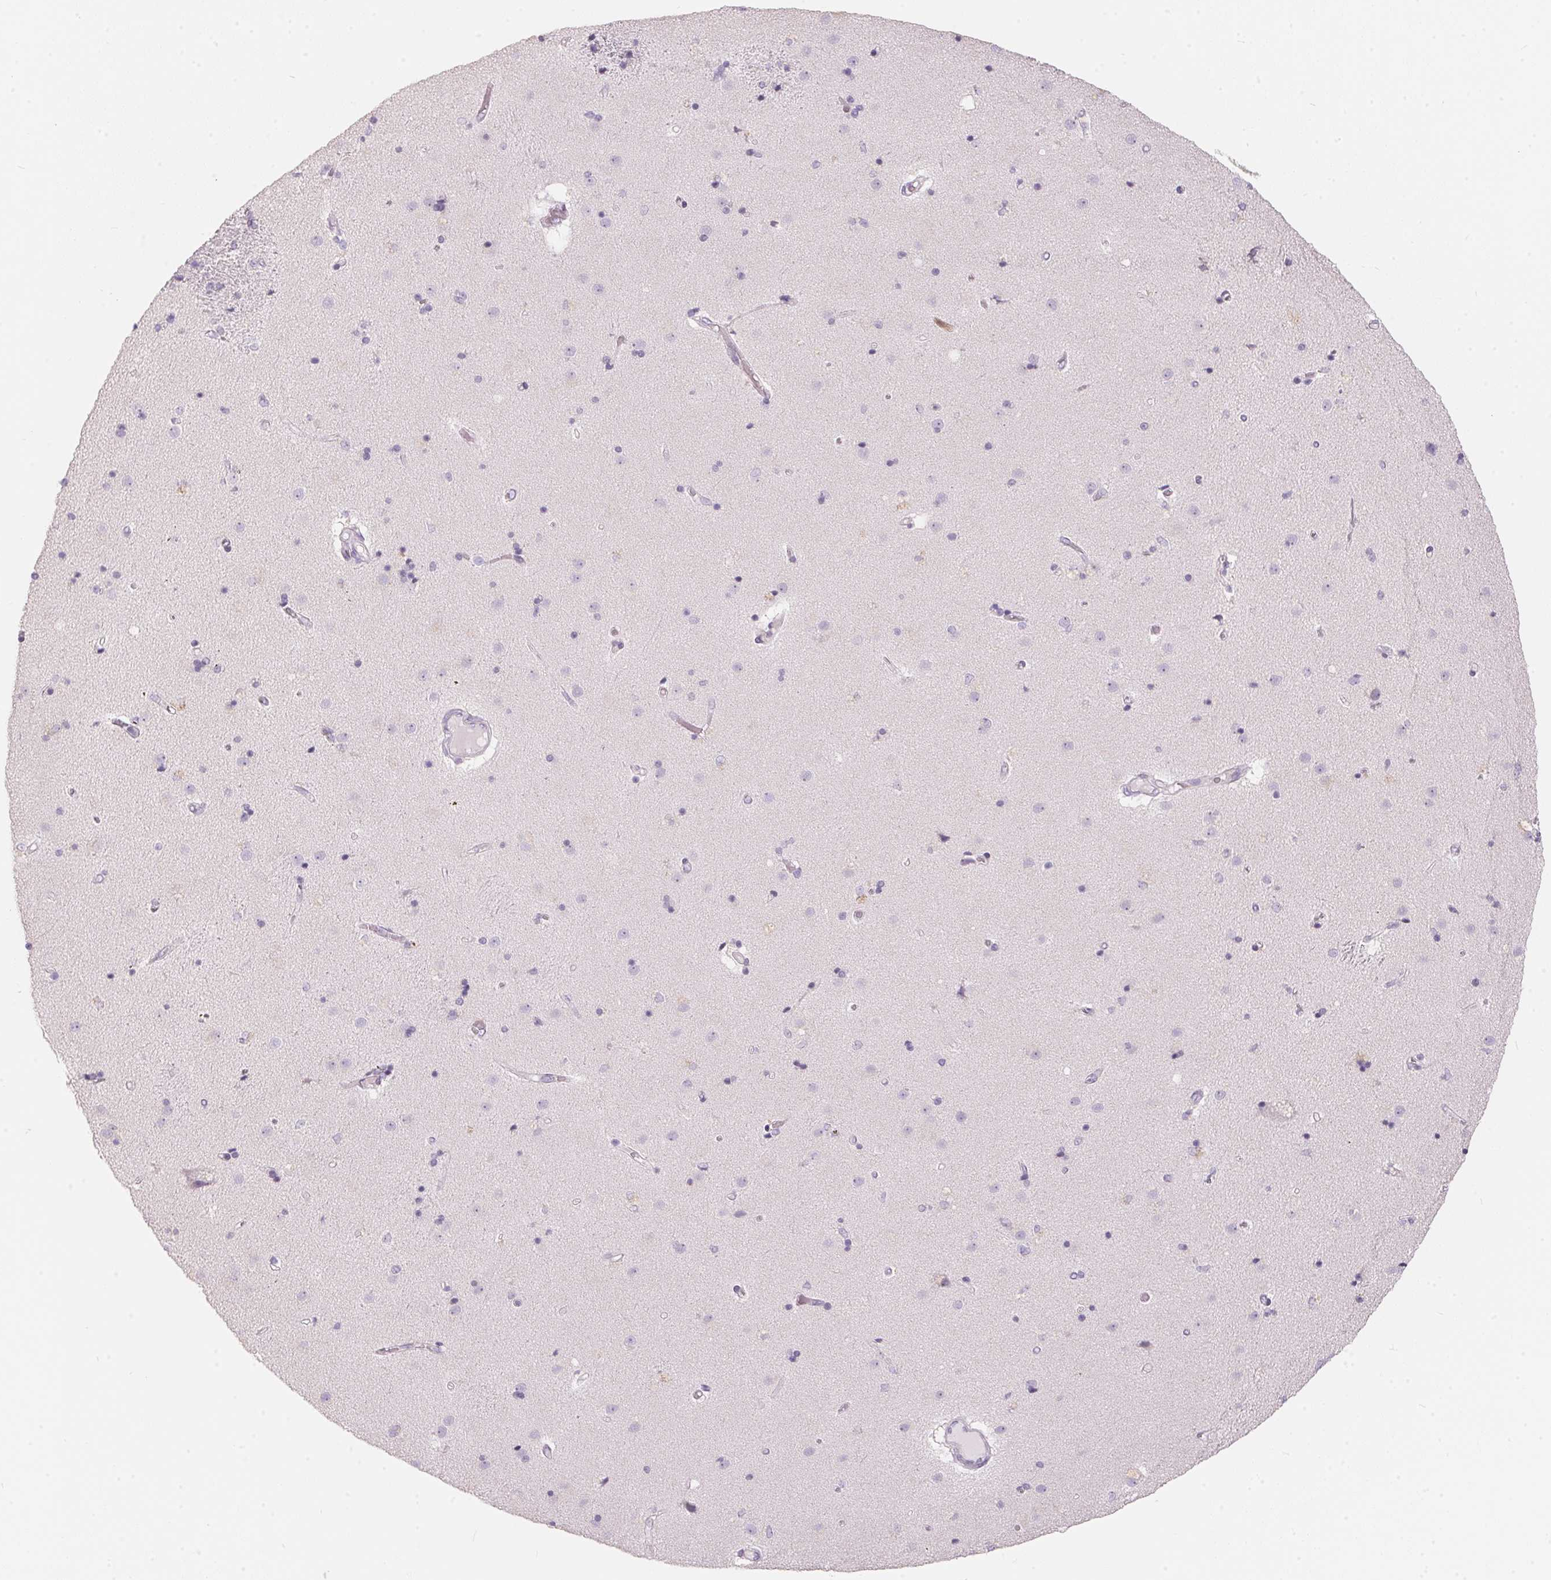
{"staining": {"intensity": "negative", "quantity": "none", "location": "none"}, "tissue": "caudate", "cell_type": "Glial cells", "image_type": "normal", "snomed": [{"axis": "morphology", "description": "Normal tissue, NOS"}, {"axis": "topography", "description": "Lateral ventricle wall"}], "caption": "An immunohistochemistry (IHC) photomicrograph of benign caudate is shown. There is no staining in glial cells of caudate. (Stains: DAB (3,3'-diaminobenzidine) immunohistochemistry with hematoxylin counter stain, Microscopy: brightfield microscopy at high magnification).", "gene": "SERPINB1", "patient": {"sex": "female", "age": 71}}